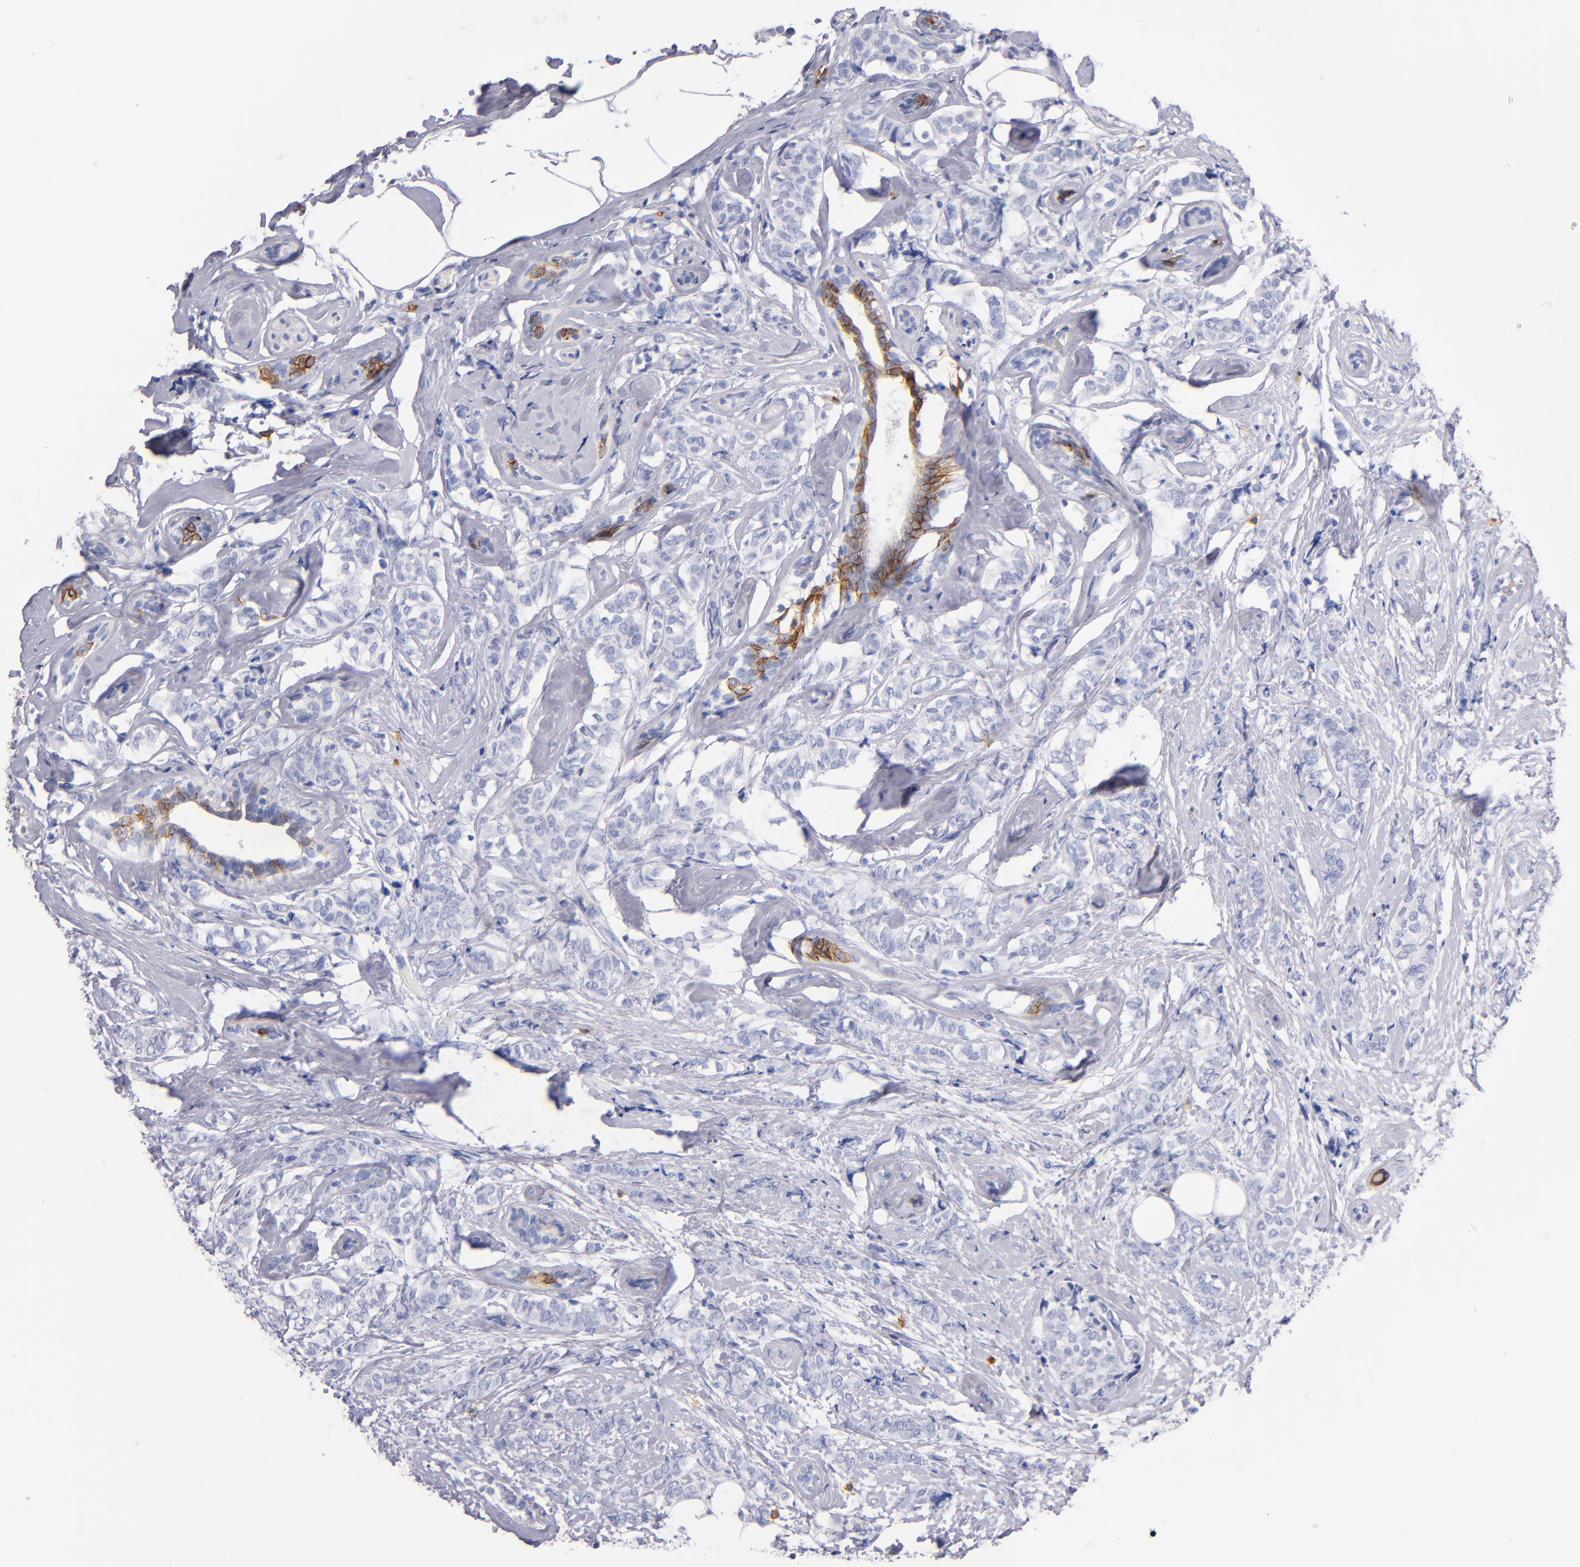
{"staining": {"intensity": "negative", "quantity": "none", "location": "none"}, "tissue": "breast cancer", "cell_type": "Tumor cells", "image_type": "cancer", "snomed": [{"axis": "morphology", "description": "Lobular carcinoma"}, {"axis": "topography", "description": "Breast"}], "caption": "High magnification brightfield microscopy of breast cancer (lobular carcinoma) stained with DAB (3,3'-diaminobenzidine) (brown) and counterstained with hematoxylin (blue): tumor cells show no significant positivity.", "gene": "KIT", "patient": {"sex": "female", "age": 60}}